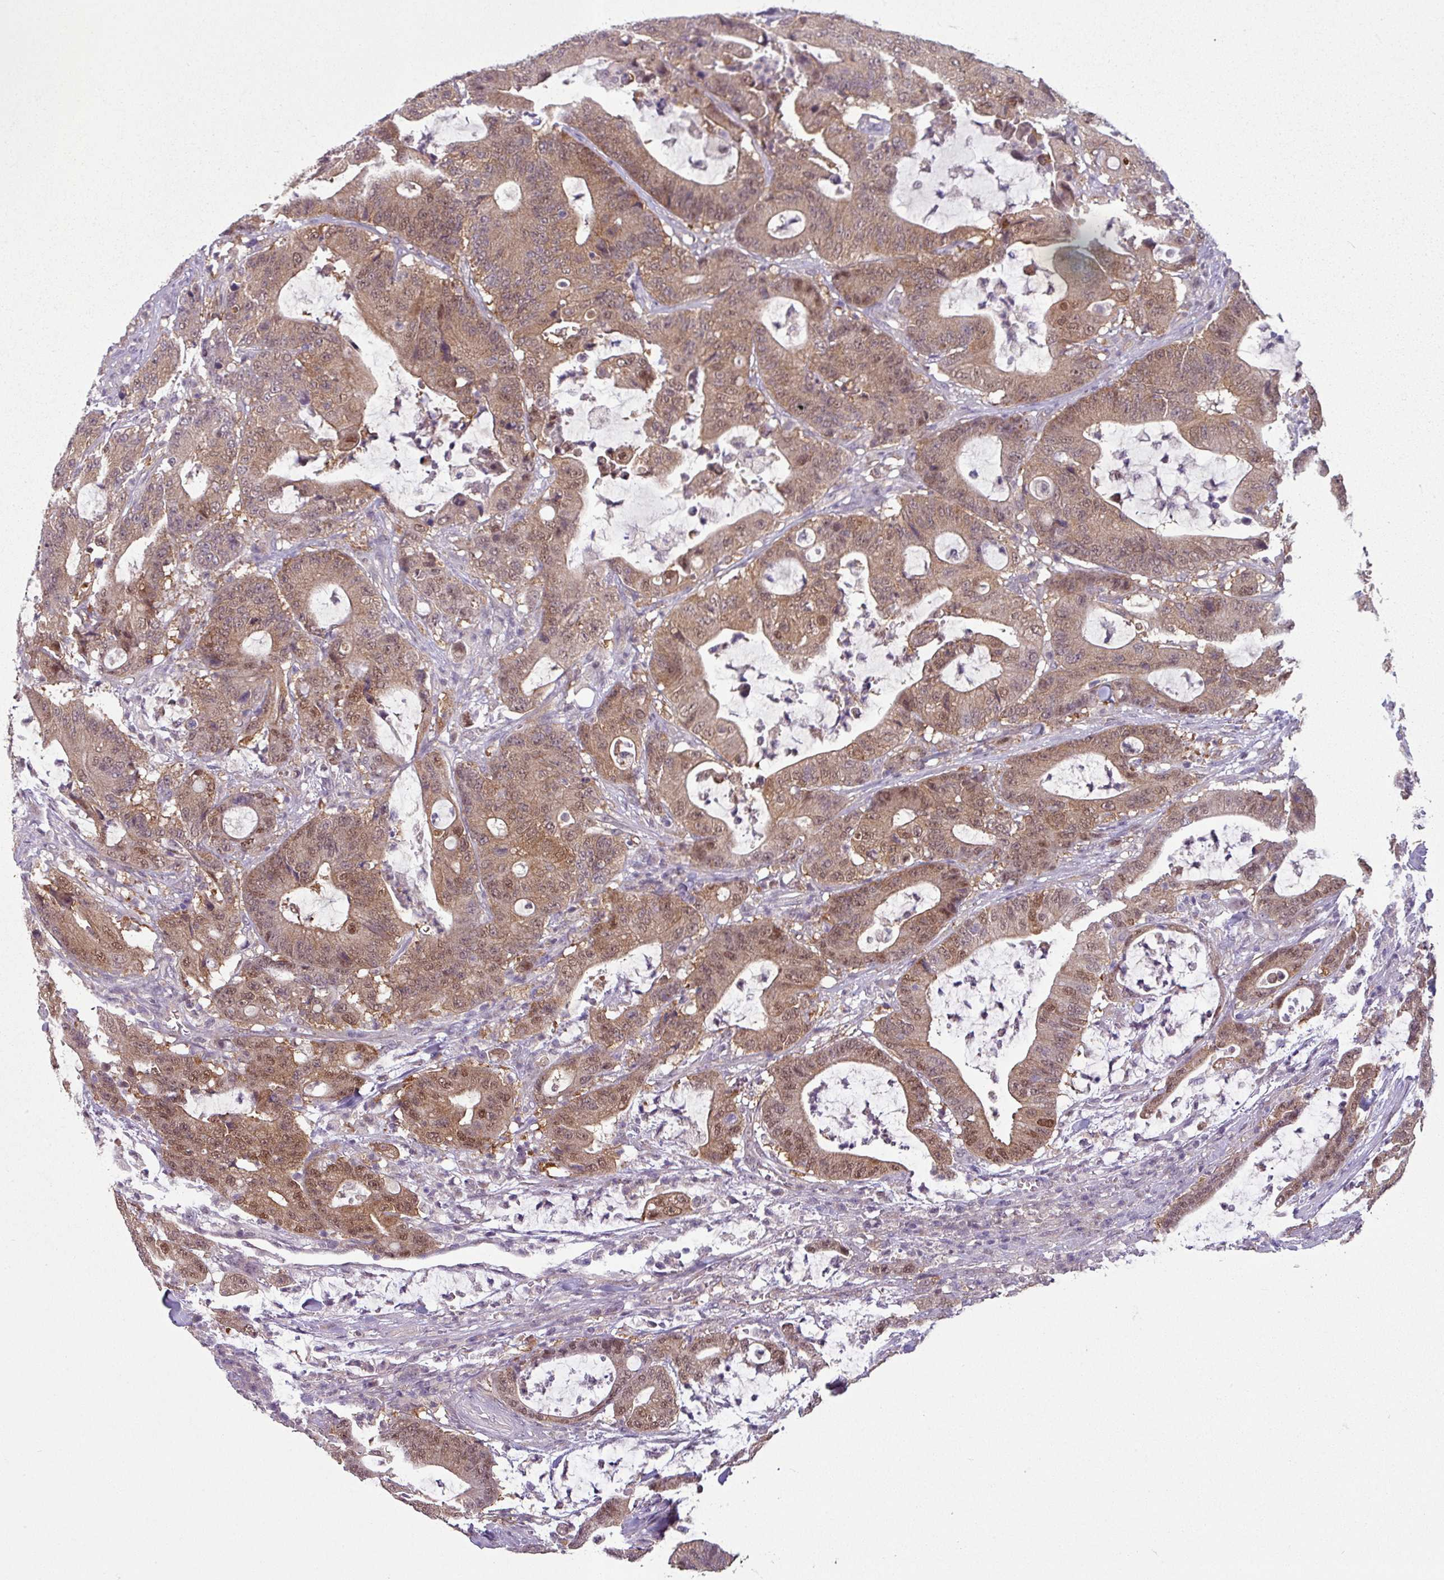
{"staining": {"intensity": "moderate", "quantity": ">75%", "location": "cytoplasmic/membranous,nuclear"}, "tissue": "colorectal cancer", "cell_type": "Tumor cells", "image_type": "cancer", "snomed": [{"axis": "morphology", "description": "Adenocarcinoma, NOS"}, {"axis": "topography", "description": "Colon"}], "caption": "Moderate cytoplasmic/membranous and nuclear expression for a protein is present in approximately >75% of tumor cells of colorectal cancer using IHC.", "gene": "TTLL12", "patient": {"sex": "female", "age": 84}}